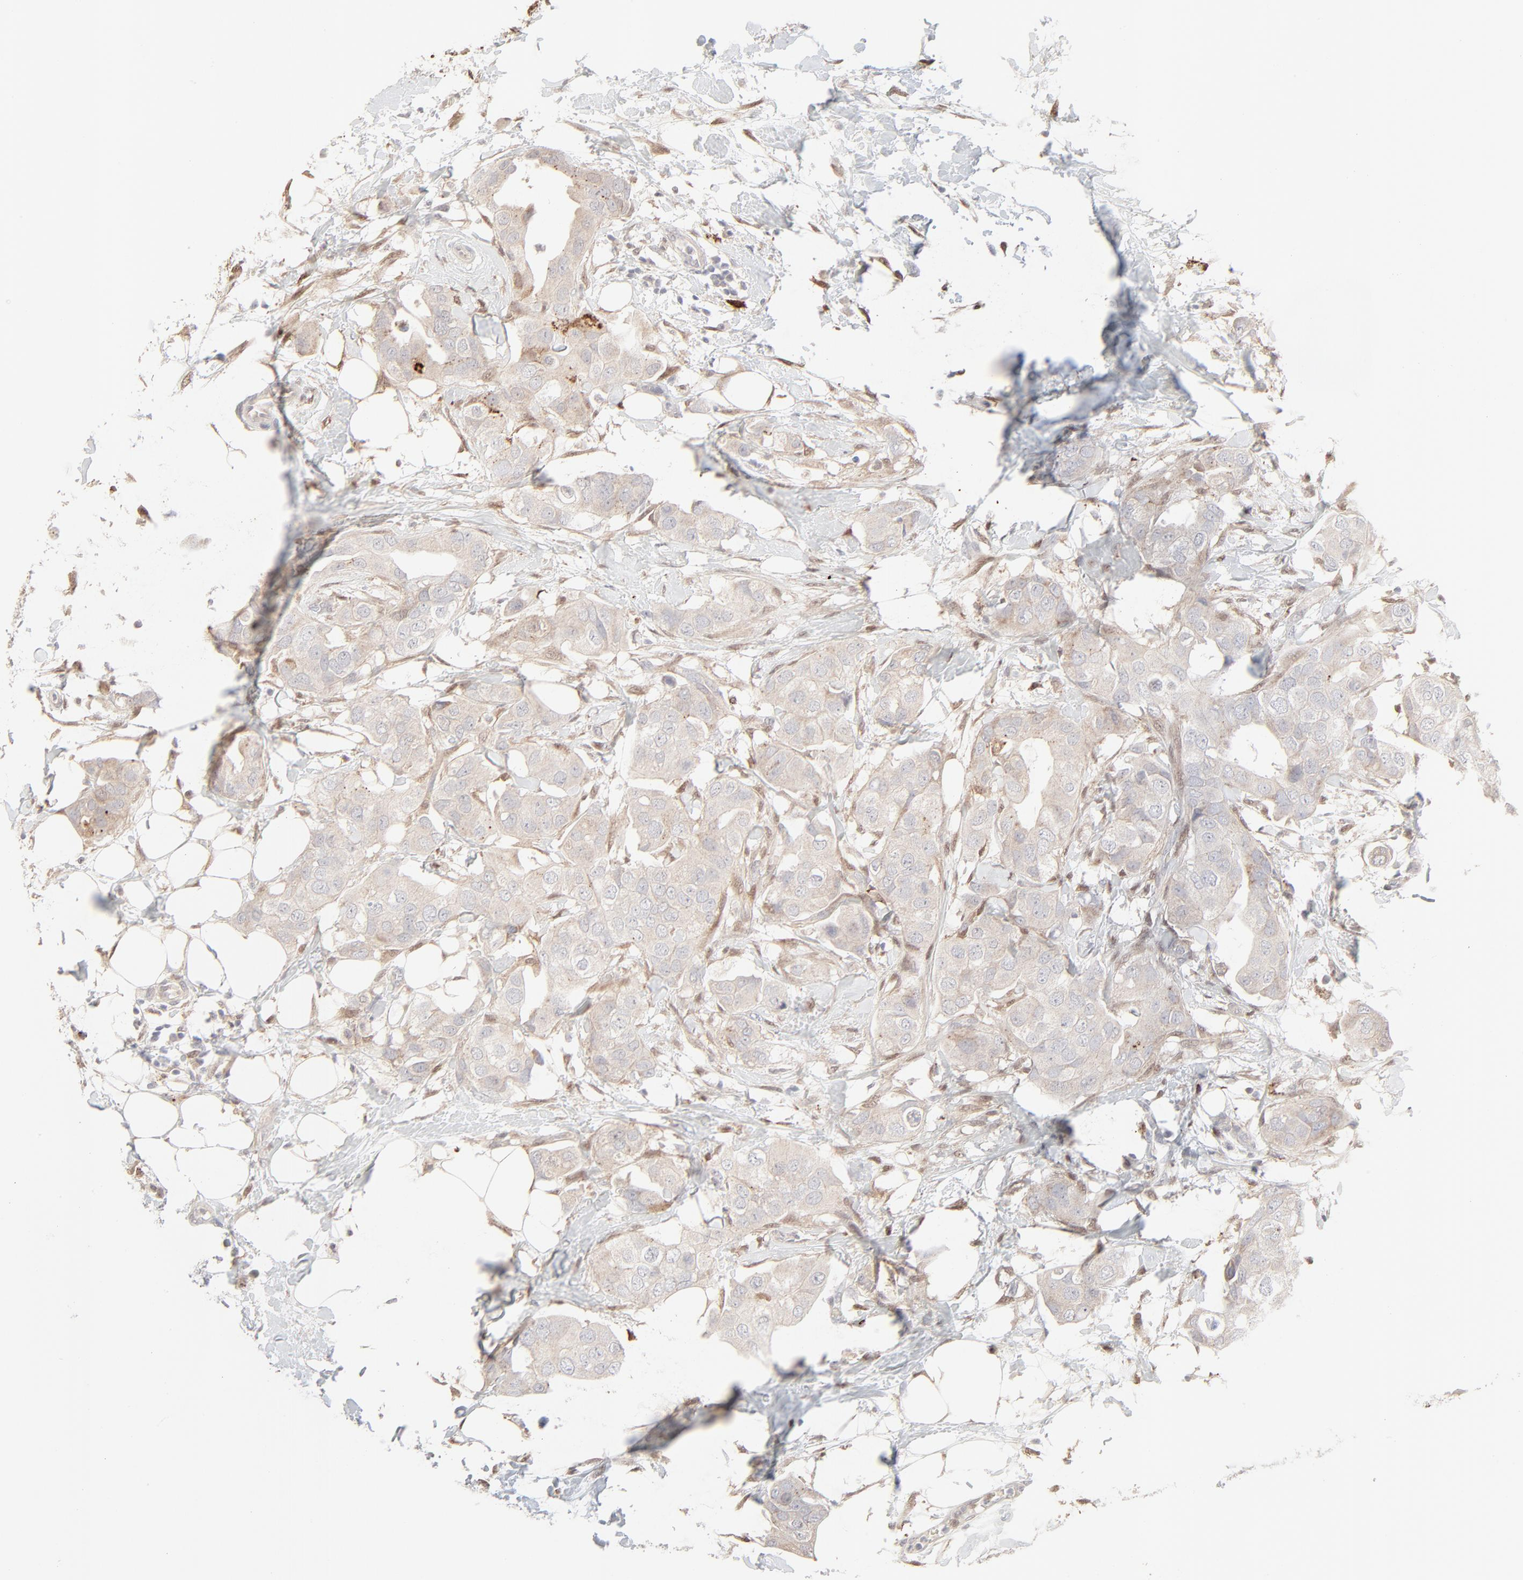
{"staining": {"intensity": "weak", "quantity": "25%-75%", "location": "cytoplasmic/membranous"}, "tissue": "breast cancer", "cell_type": "Tumor cells", "image_type": "cancer", "snomed": [{"axis": "morphology", "description": "Duct carcinoma"}, {"axis": "topography", "description": "Breast"}], "caption": "About 25%-75% of tumor cells in breast cancer (invasive ductal carcinoma) exhibit weak cytoplasmic/membranous protein staining as visualized by brown immunohistochemical staining.", "gene": "LGALS2", "patient": {"sex": "female", "age": 40}}